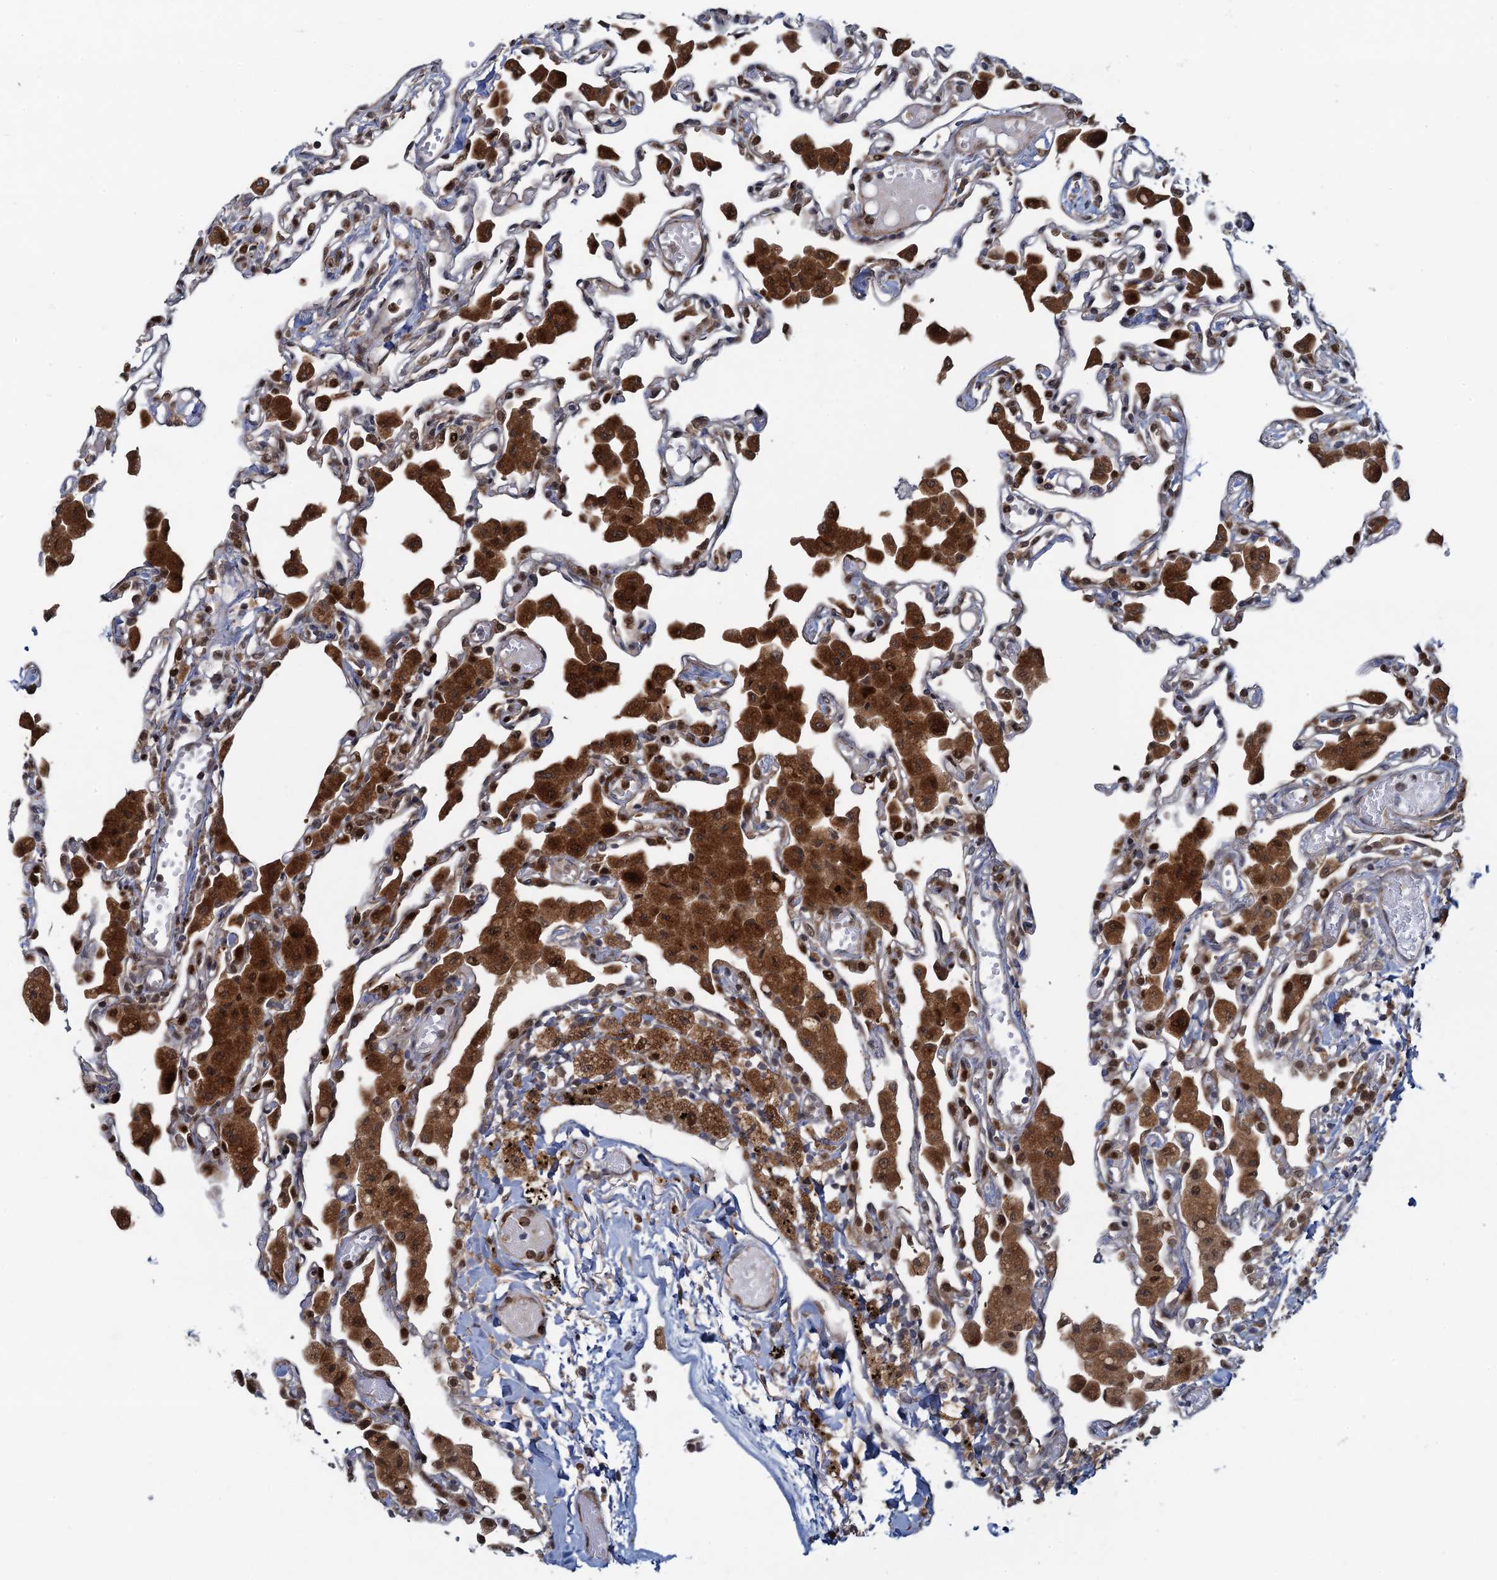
{"staining": {"intensity": "weak", "quantity": "25%-75%", "location": "nuclear"}, "tissue": "lung", "cell_type": "Alveolar cells", "image_type": "normal", "snomed": [{"axis": "morphology", "description": "Normal tissue, NOS"}, {"axis": "topography", "description": "Bronchus"}, {"axis": "topography", "description": "Lung"}], "caption": "IHC of unremarkable human lung reveals low levels of weak nuclear expression in about 25%-75% of alveolar cells.", "gene": "ATOSA", "patient": {"sex": "female", "age": 49}}